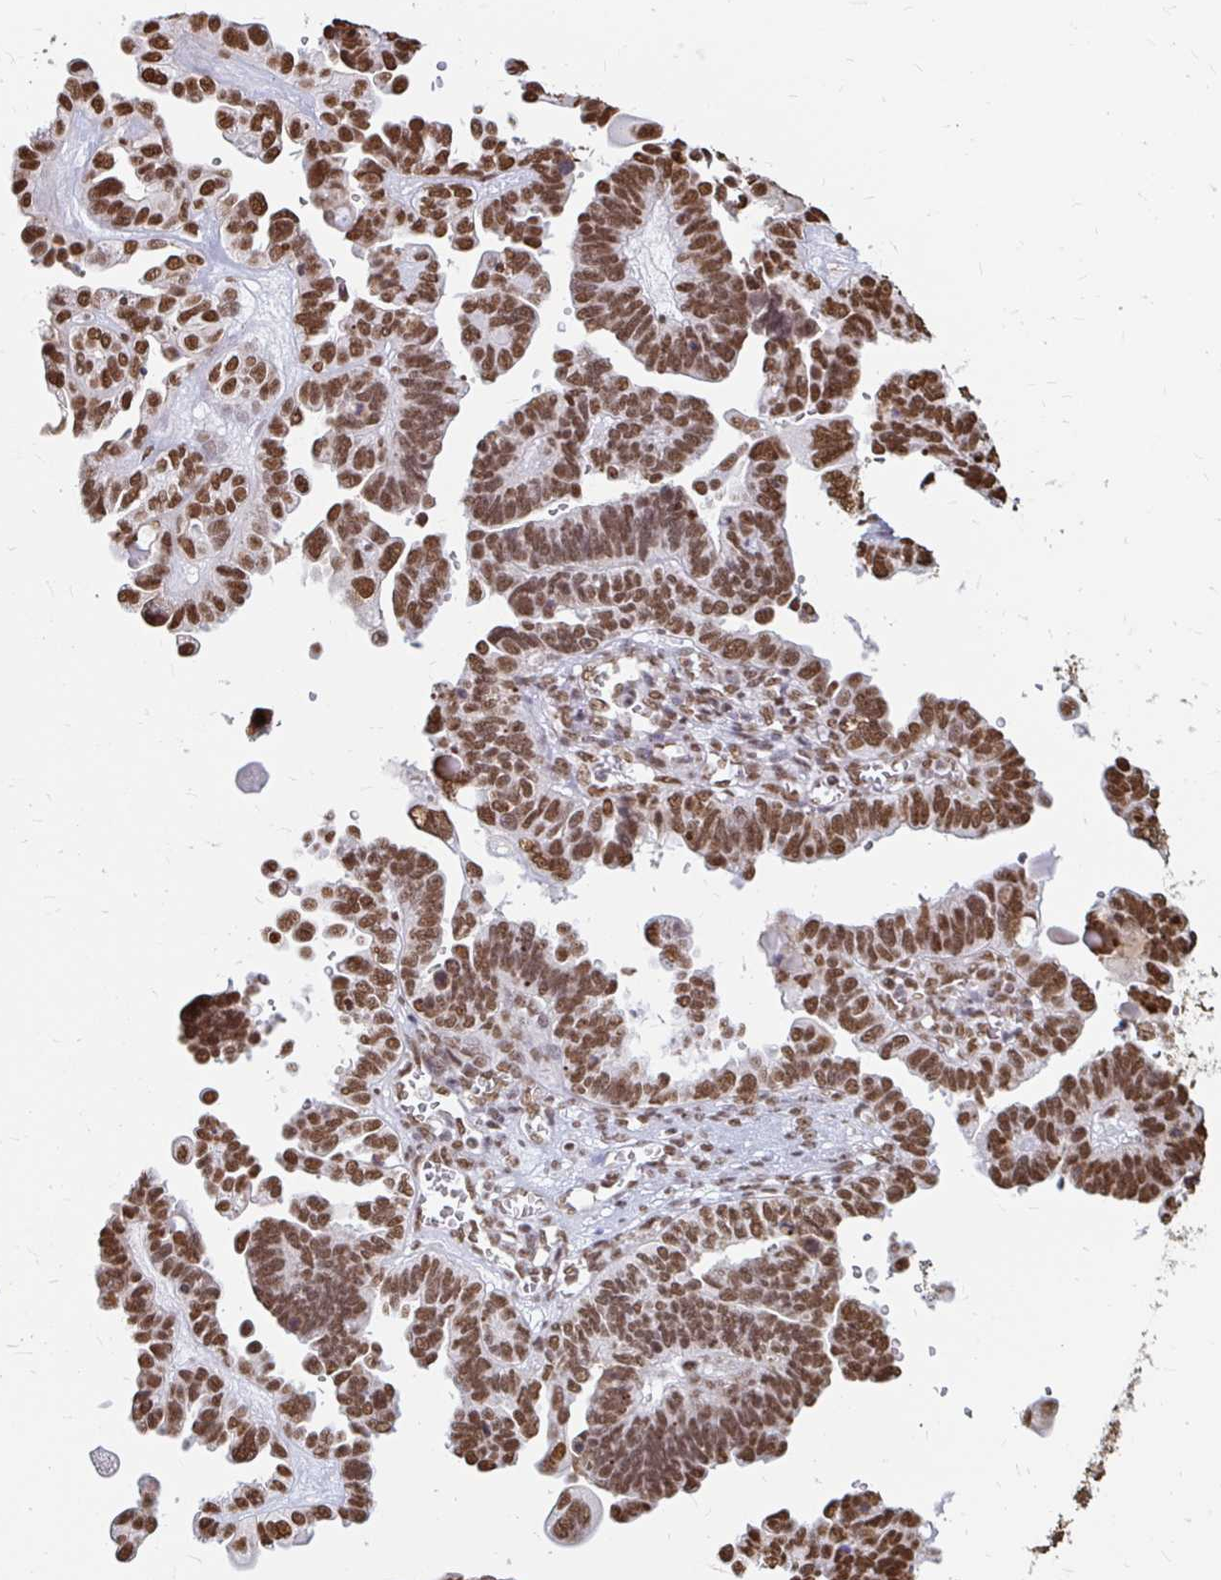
{"staining": {"intensity": "strong", "quantity": ">75%", "location": "nuclear"}, "tissue": "ovarian cancer", "cell_type": "Tumor cells", "image_type": "cancer", "snomed": [{"axis": "morphology", "description": "Cystadenocarcinoma, serous, NOS"}, {"axis": "topography", "description": "Ovary"}], "caption": "A high-resolution histopathology image shows IHC staining of serous cystadenocarcinoma (ovarian), which displays strong nuclear expression in about >75% of tumor cells. Immunohistochemistry stains the protein in brown and the nuclei are stained blue.", "gene": "HNRNPU", "patient": {"sex": "female", "age": 51}}